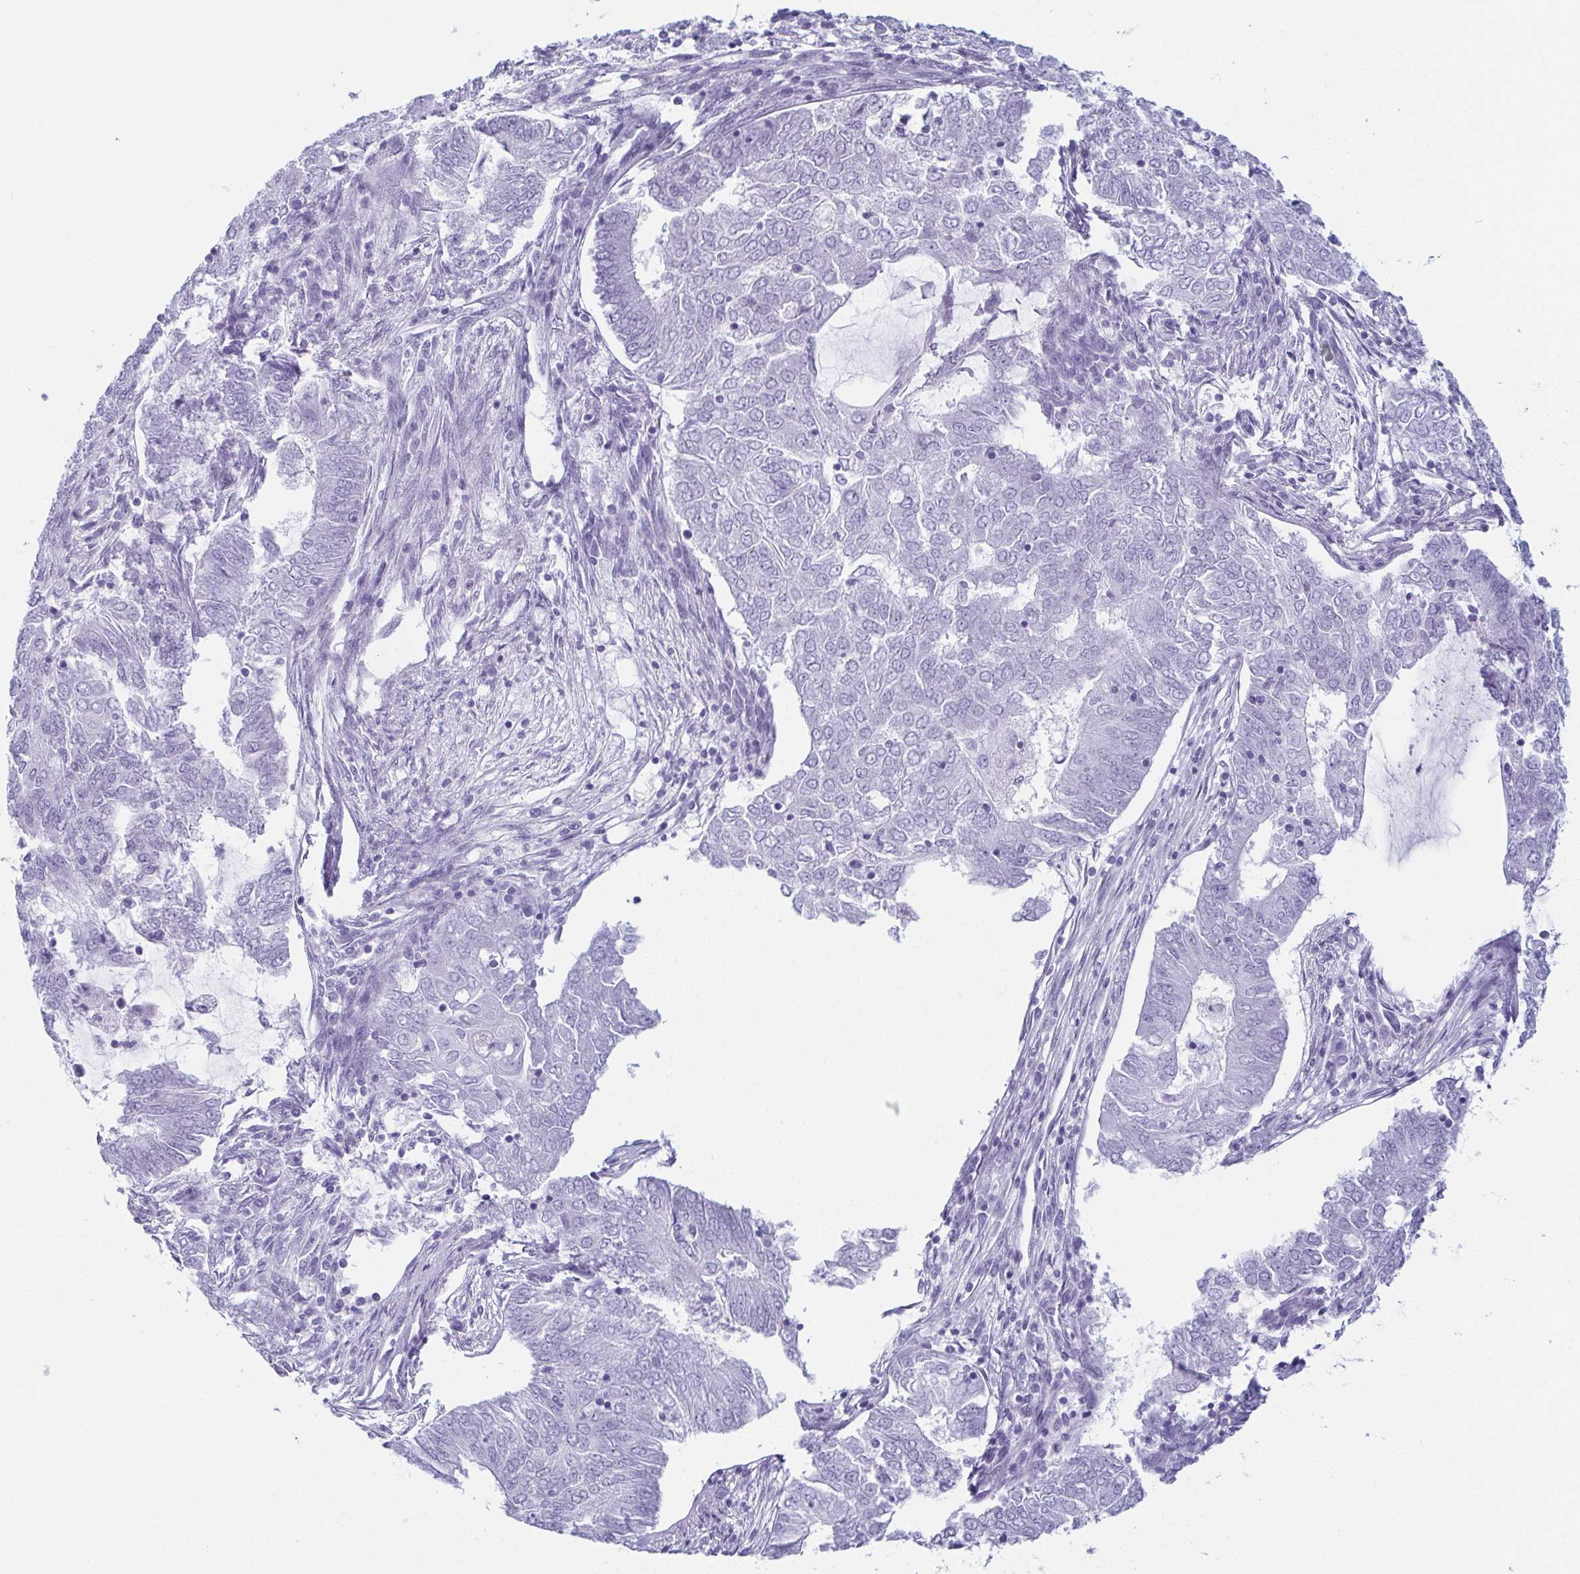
{"staining": {"intensity": "negative", "quantity": "none", "location": "none"}, "tissue": "endometrial cancer", "cell_type": "Tumor cells", "image_type": "cancer", "snomed": [{"axis": "morphology", "description": "Adenocarcinoma, NOS"}, {"axis": "topography", "description": "Endometrium"}], "caption": "Immunohistochemistry (IHC) of human endometrial cancer displays no positivity in tumor cells.", "gene": "ENKUR", "patient": {"sex": "female", "age": 62}}